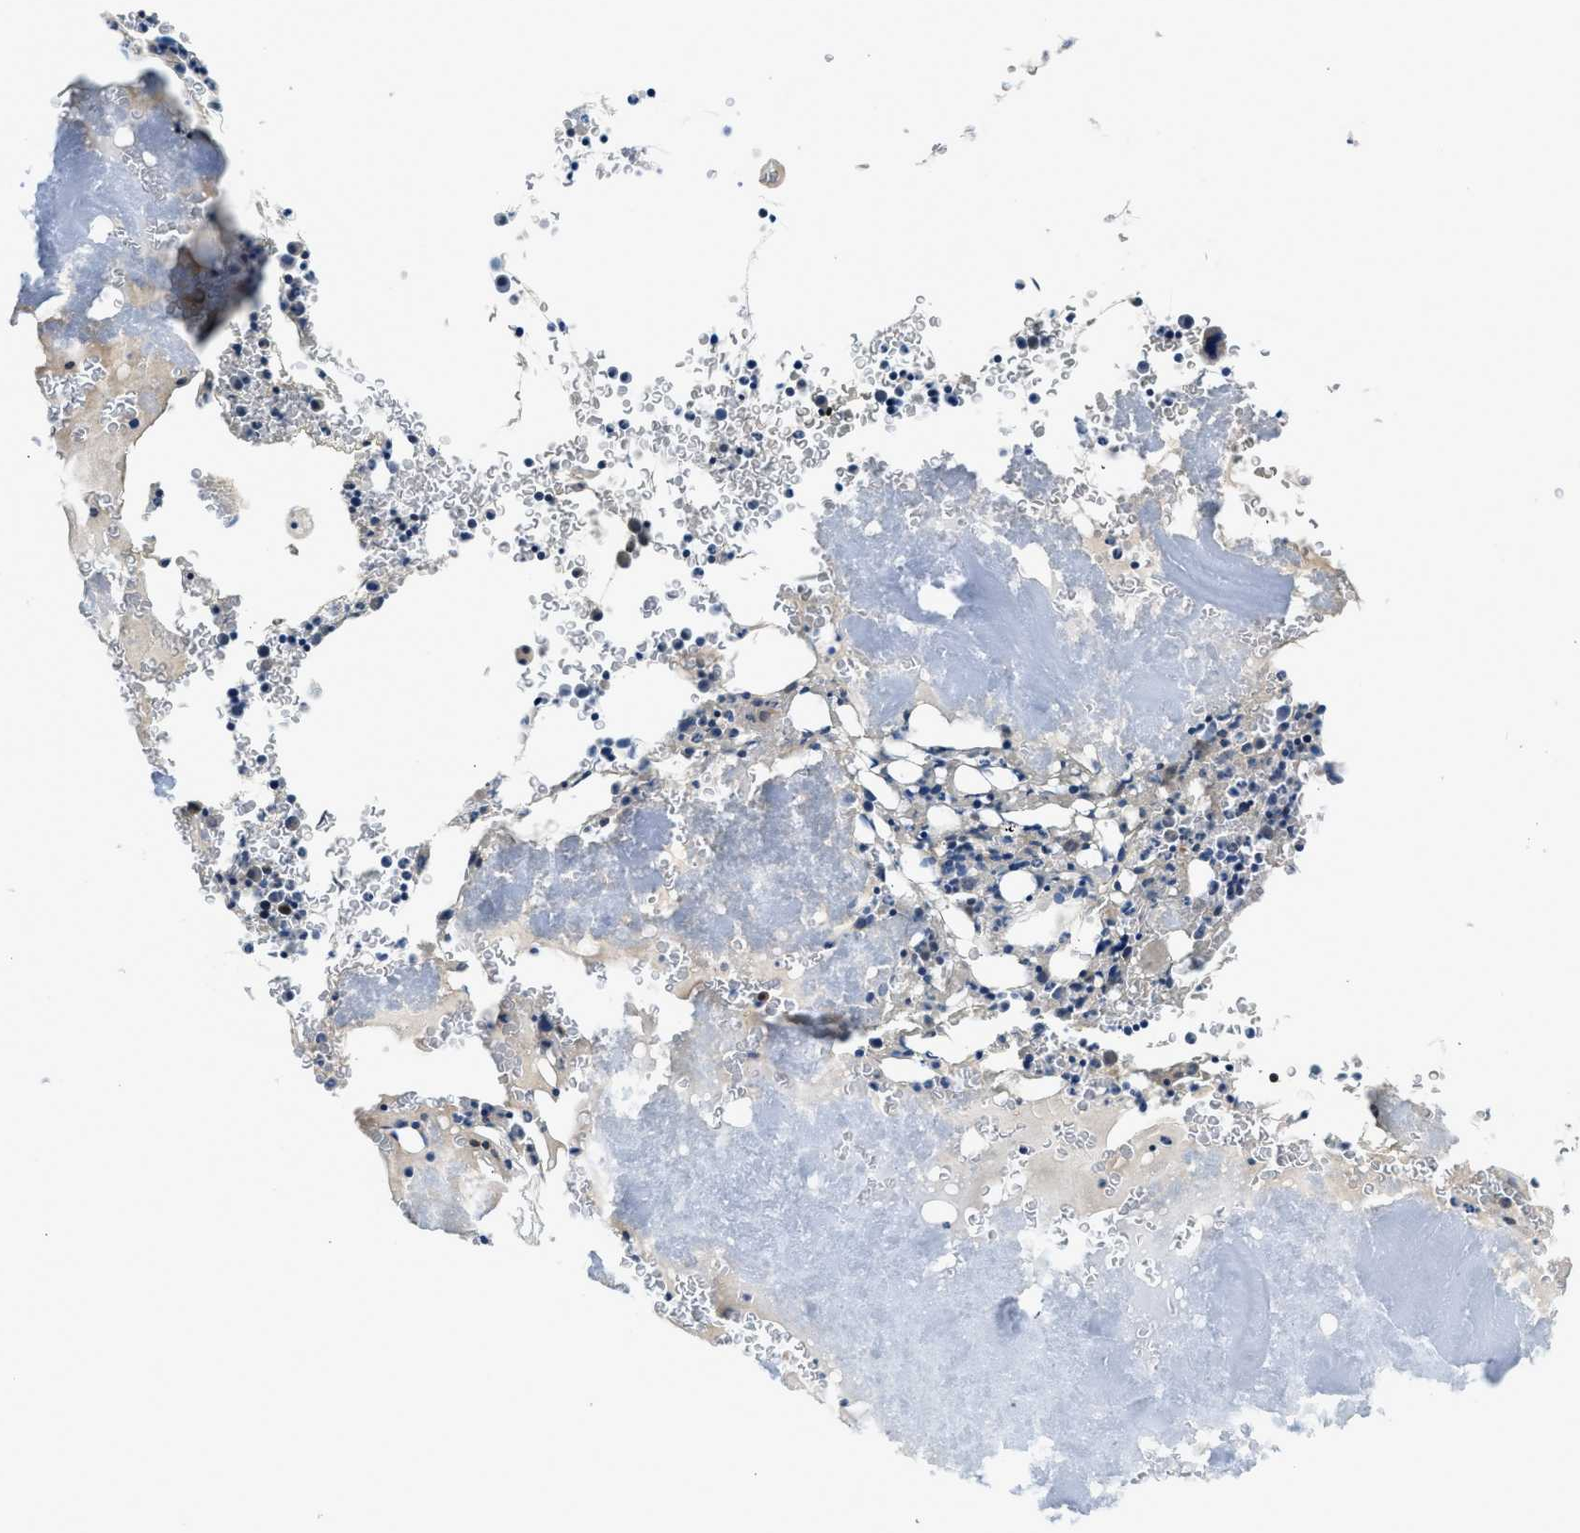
{"staining": {"intensity": "weak", "quantity": "<25%", "location": "nuclear"}, "tissue": "bone marrow", "cell_type": "Hematopoietic cells", "image_type": "normal", "snomed": [{"axis": "morphology", "description": "Normal tissue, NOS"}, {"axis": "morphology", "description": "Inflammation, NOS"}, {"axis": "topography", "description": "Bone marrow"}], "caption": "Immunohistochemical staining of unremarkable bone marrow exhibits no significant expression in hematopoietic cells.", "gene": "RETREG3", "patient": {"sex": "male", "age": 37}}